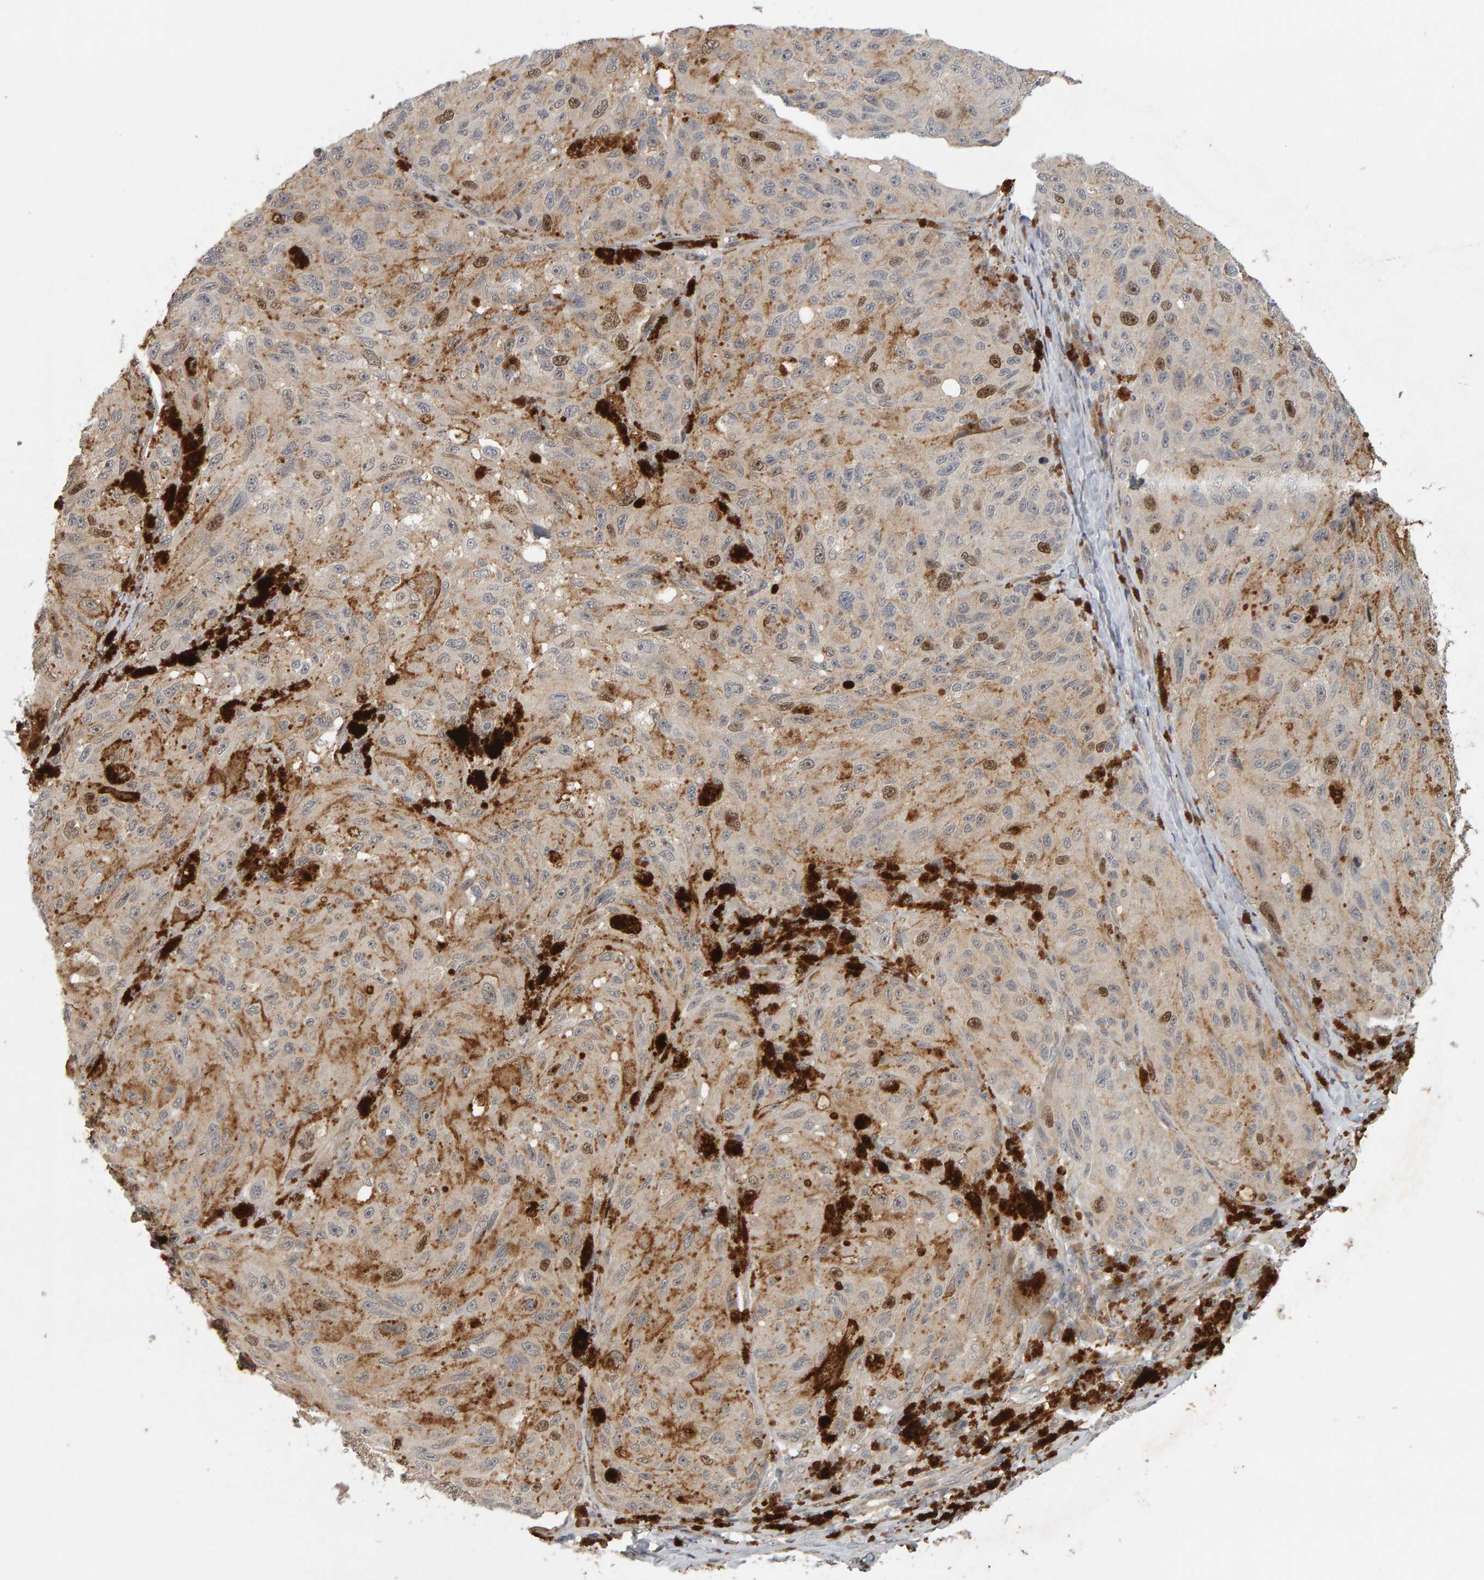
{"staining": {"intensity": "strong", "quantity": "<25%", "location": "nuclear"}, "tissue": "melanoma", "cell_type": "Tumor cells", "image_type": "cancer", "snomed": [{"axis": "morphology", "description": "Malignant melanoma, NOS"}, {"axis": "topography", "description": "Skin"}], "caption": "Melanoma stained for a protein reveals strong nuclear positivity in tumor cells.", "gene": "CDCA5", "patient": {"sex": "female", "age": 73}}